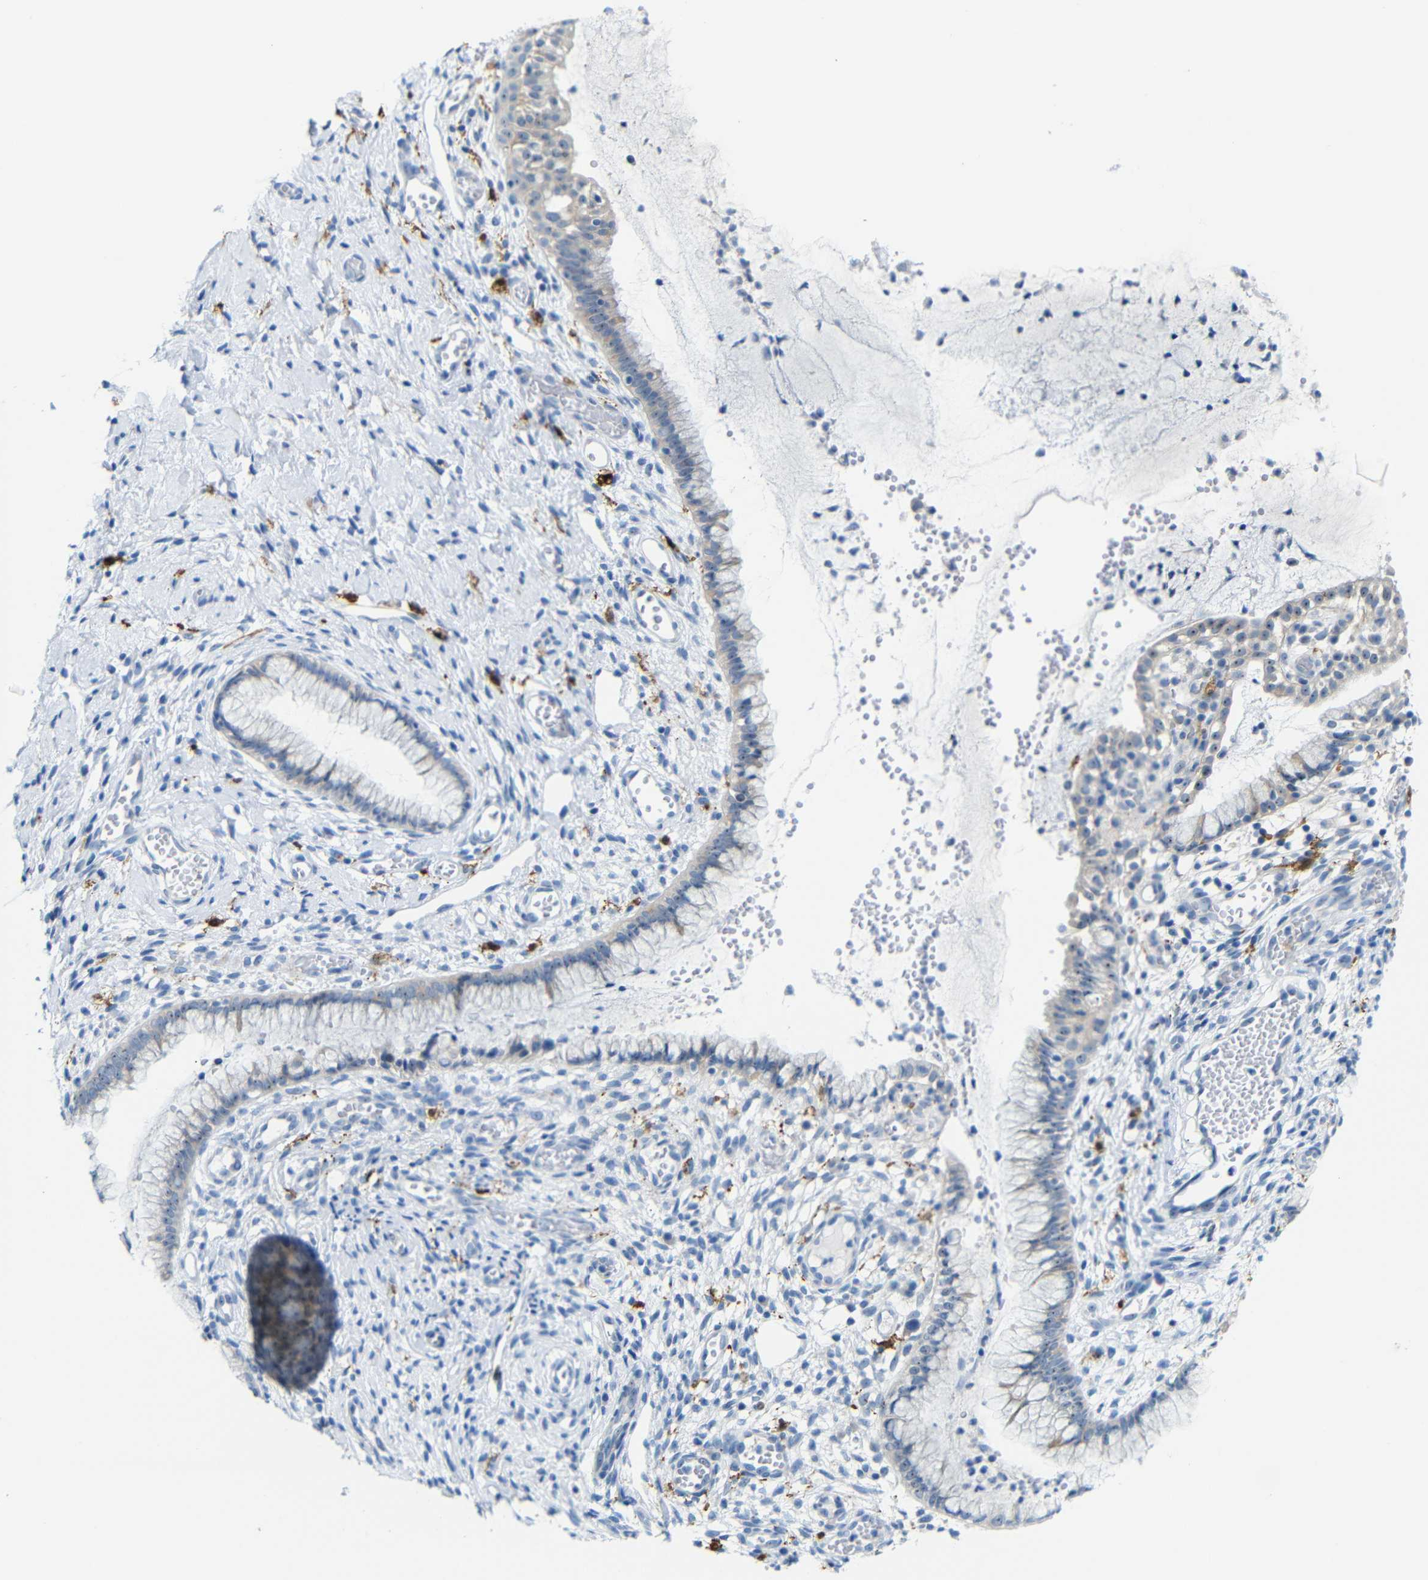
{"staining": {"intensity": "moderate", "quantity": "<25%", "location": "nuclear"}, "tissue": "cervix", "cell_type": "Glandular cells", "image_type": "normal", "snomed": [{"axis": "morphology", "description": "Normal tissue, NOS"}, {"axis": "topography", "description": "Cervix"}], "caption": "The immunohistochemical stain highlights moderate nuclear staining in glandular cells of benign cervix. (Brightfield microscopy of DAB IHC at high magnification).", "gene": "C1orf210", "patient": {"sex": "female", "age": 65}}